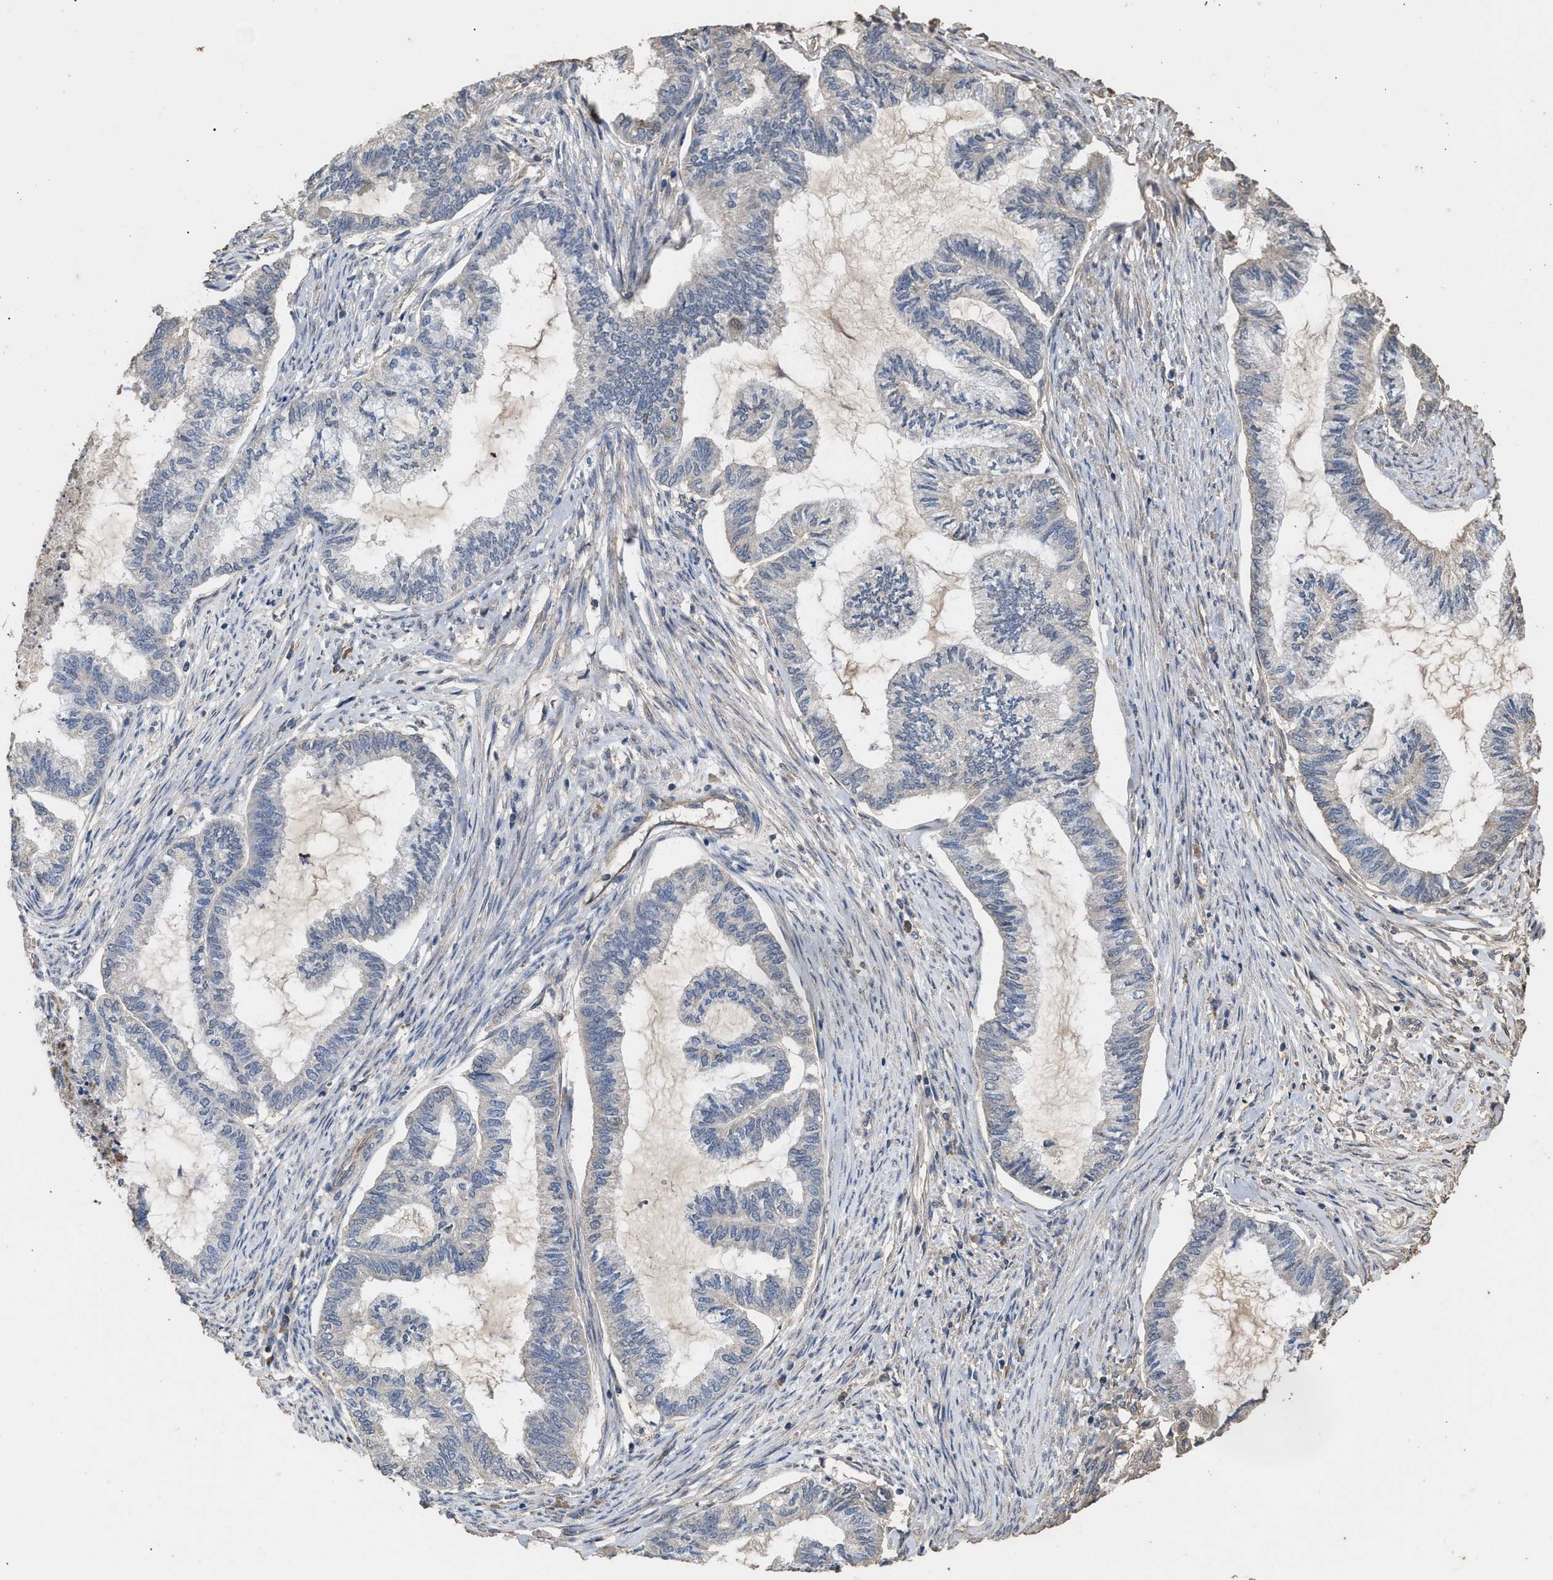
{"staining": {"intensity": "negative", "quantity": "none", "location": "none"}, "tissue": "endometrial cancer", "cell_type": "Tumor cells", "image_type": "cancer", "snomed": [{"axis": "morphology", "description": "Adenocarcinoma, NOS"}, {"axis": "topography", "description": "Endometrium"}], "caption": "Immunohistochemistry (IHC) image of endometrial cancer (adenocarcinoma) stained for a protein (brown), which shows no positivity in tumor cells.", "gene": "HTRA3", "patient": {"sex": "female", "age": 86}}